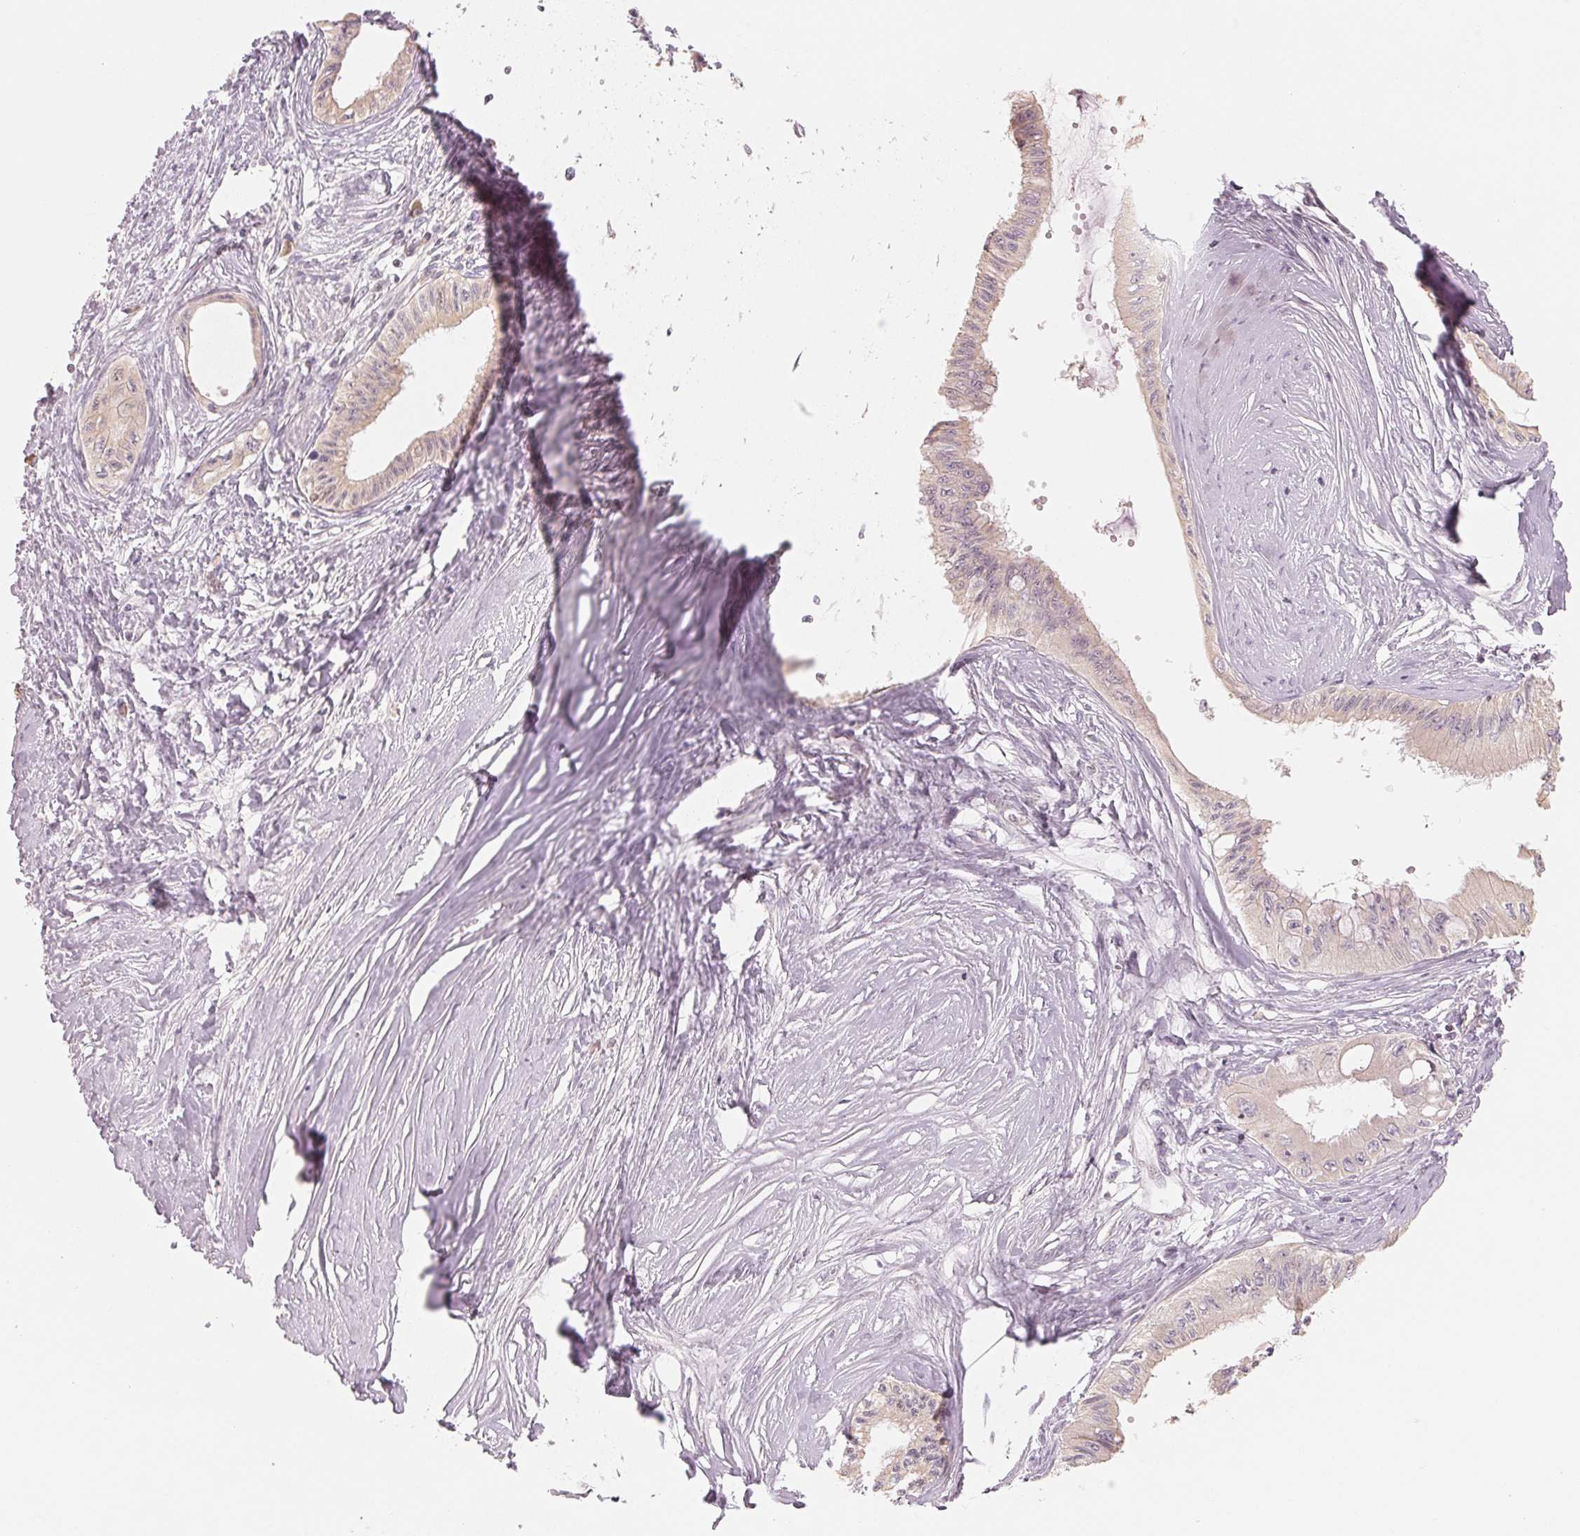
{"staining": {"intensity": "negative", "quantity": "none", "location": "none"}, "tissue": "pancreatic cancer", "cell_type": "Tumor cells", "image_type": "cancer", "snomed": [{"axis": "morphology", "description": "Adenocarcinoma, NOS"}, {"axis": "topography", "description": "Pancreas"}], "caption": "Tumor cells show no significant staining in pancreatic cancer. The staining was performed using DAB to visualize the protein expression in brown, while the nuclei were stained in blue with hematoxylin (Magnification: 20x).", "gene": "DENND2C", "patient": {"sex": "male", "age": 71}}